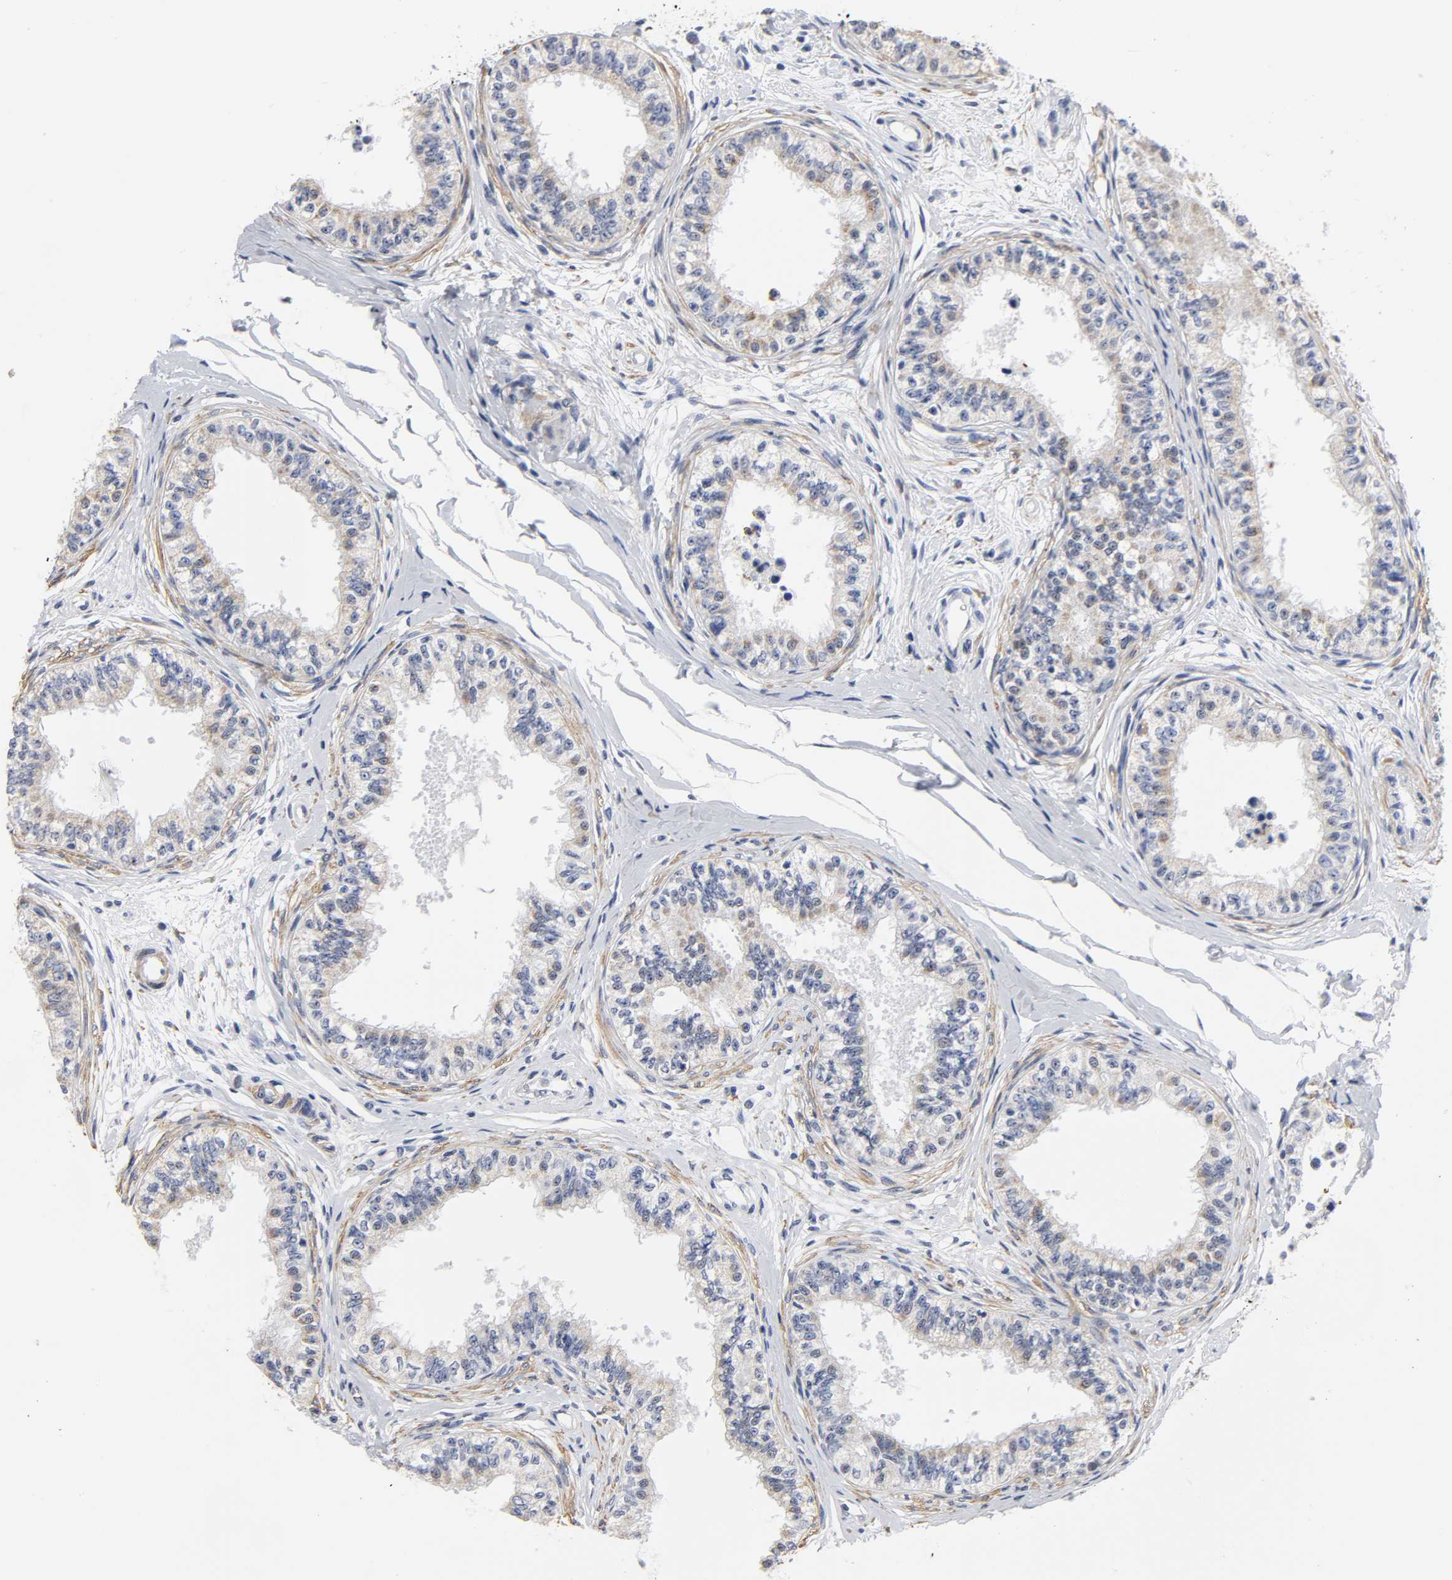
{"staining": {"intensity": "moderate", "quantity": ">75%", "location": "nuclear"}, "tissue": "epididymis", "cell_type": "Glandular cells", "image_type": "normal", "snomed": [{"axis": "morphology", "description": "Normal tissue, NOS"}, {"axis": "morphology", "description": "Adenocarcinoma, metastatic, NOS"}, {"axis": "topography", "description": "Testis"}, {"axis": "topography", "description": "Epididymis"}], "caption": "A medium amount of moderate nuclear expression is appreciated in about >75% of glandular cells in benign epididymis.", "gene": "GRHL2", "patient": {"sex": "male", "age": 26}}